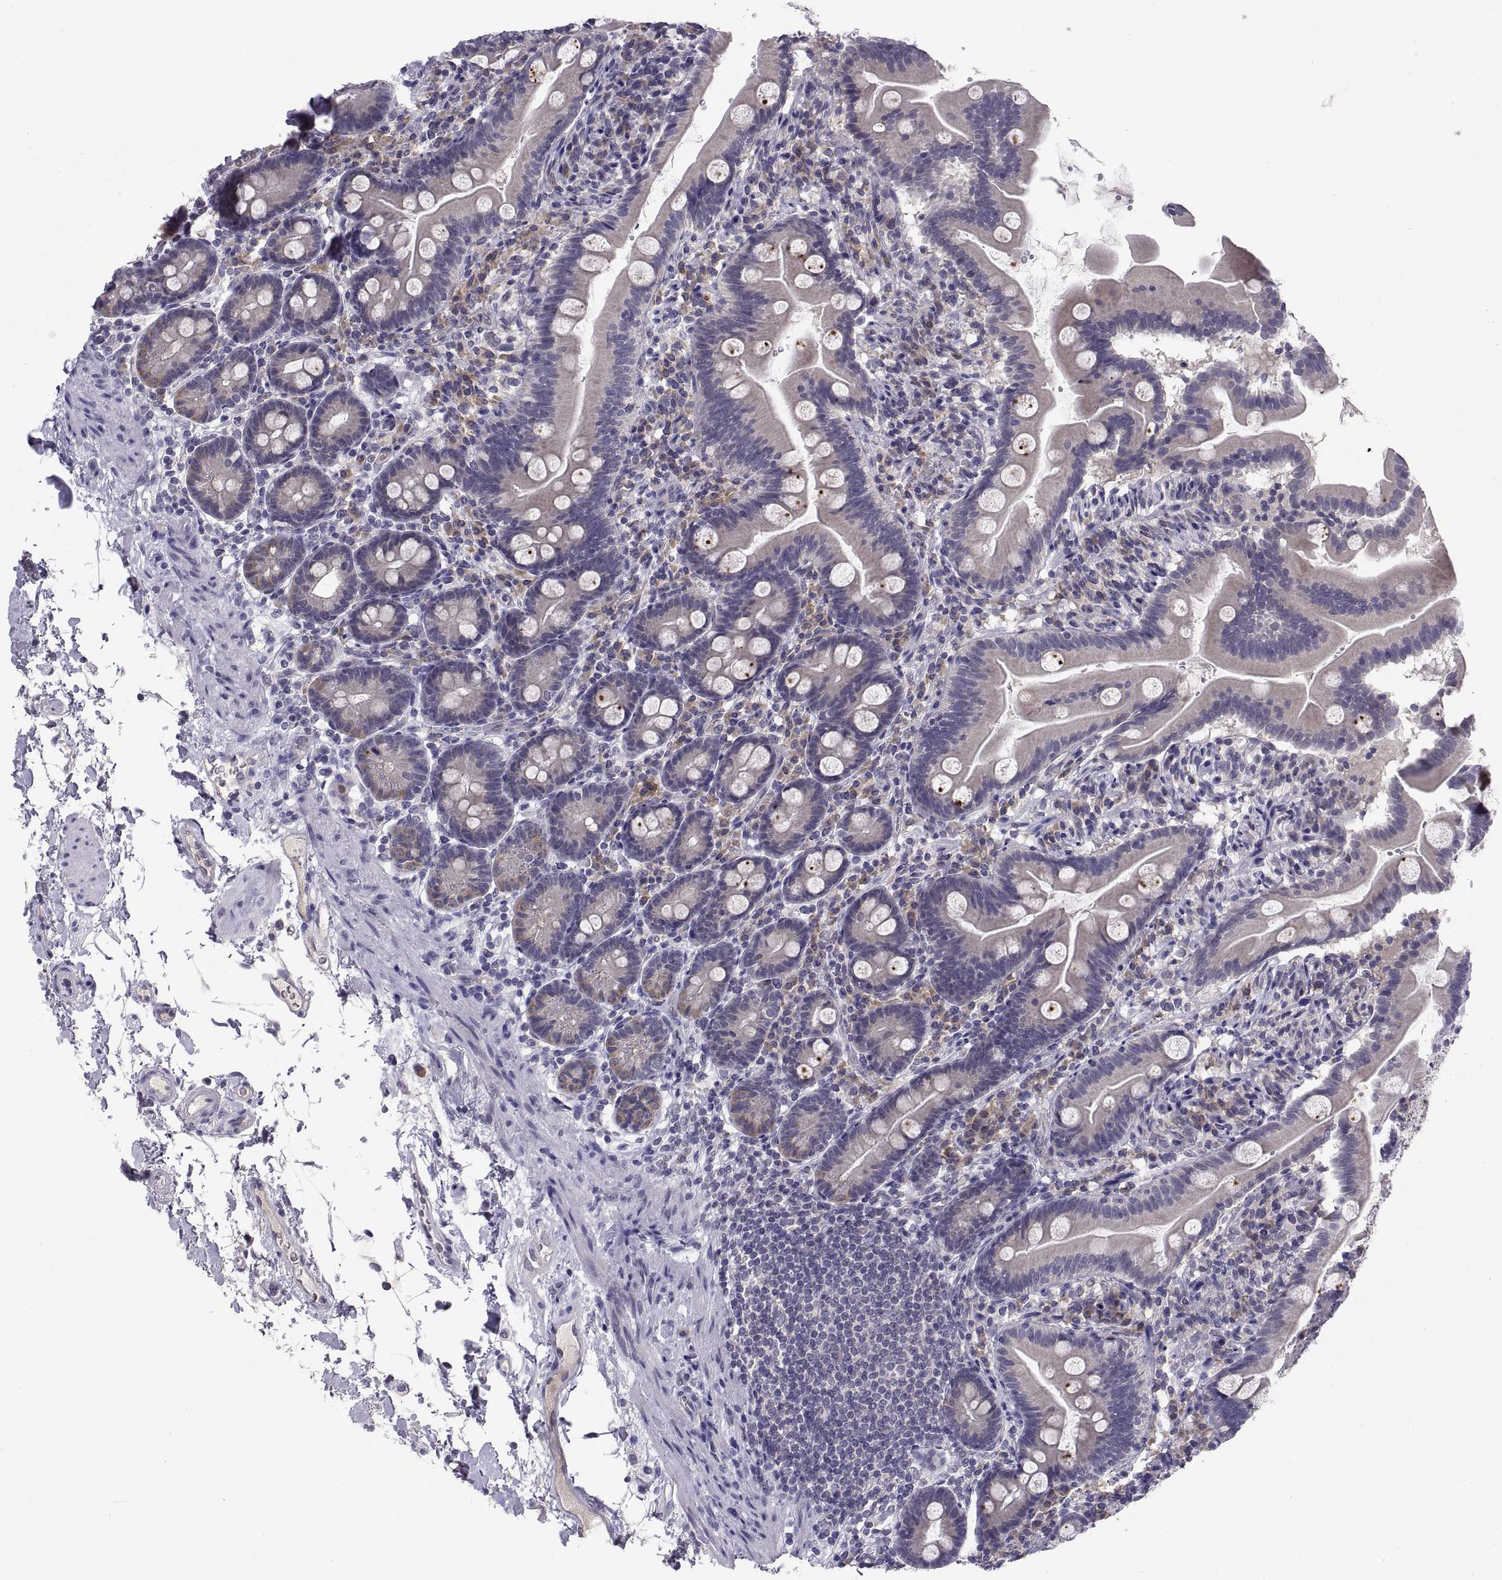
{"staining": {"intensity": "negative", "quantity": "none", "location": "none"}, "tissue": "small intestine", "cell_type": "Glandular cells", "image_type": "normal", "snomed": [{"axis": "morphology", "description": "Normal tissue, NOS"}, {"axis": "topography", "description": "Small intestine"}], "caption": "An immunohistochemistry (IHC) photomicrograph of benign small intestine is shown. There is no staining in glandular cells of small intestine. Brightfield microscopy of immunohistochemistry (IHC) stained with DAB (brown) and hematoxylin (blue), captured at high magnification.", "gene": "PKP1", "patient": {"sex": "female", "age": 44}}